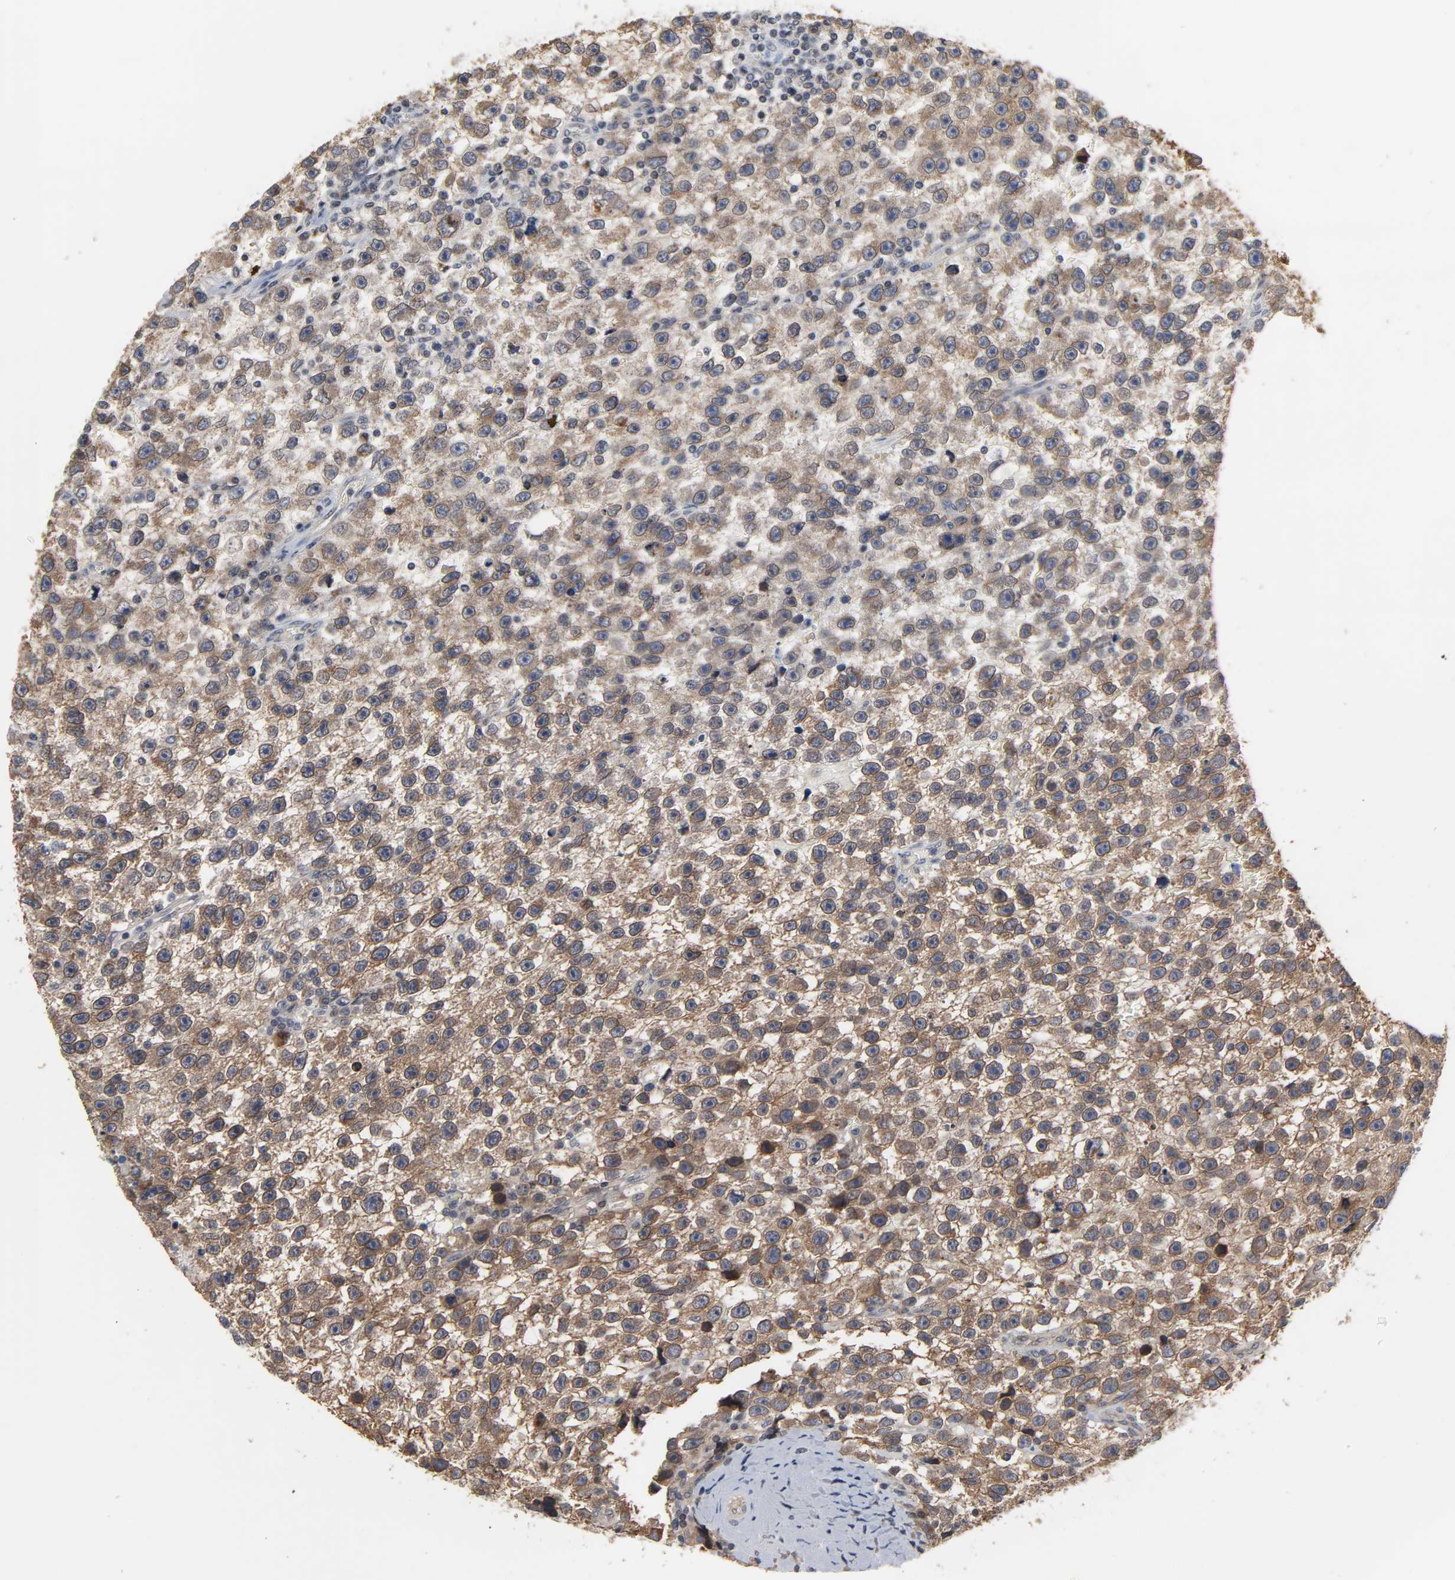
{"staining": {"intensity": "moderate", "quantity": ">75%", "location": "cytoplasmic/membranous,nuclear"}, "tissue": "testis cancer", "cell_type": "Tumor cells", "image_type": "cancer", "snomed": [{"axis": "morphology", "description": "Seminoma, NOS"}, {"axis": "topography", "description": "Testis"}], "caption": "Moderate cytoplasmic/membranous and nuclear protein expression is seen in about >75% of tumor cells in testis seminoma.", "gene": "CCDC175", "patient": {"sex": "male", "age": 33}}